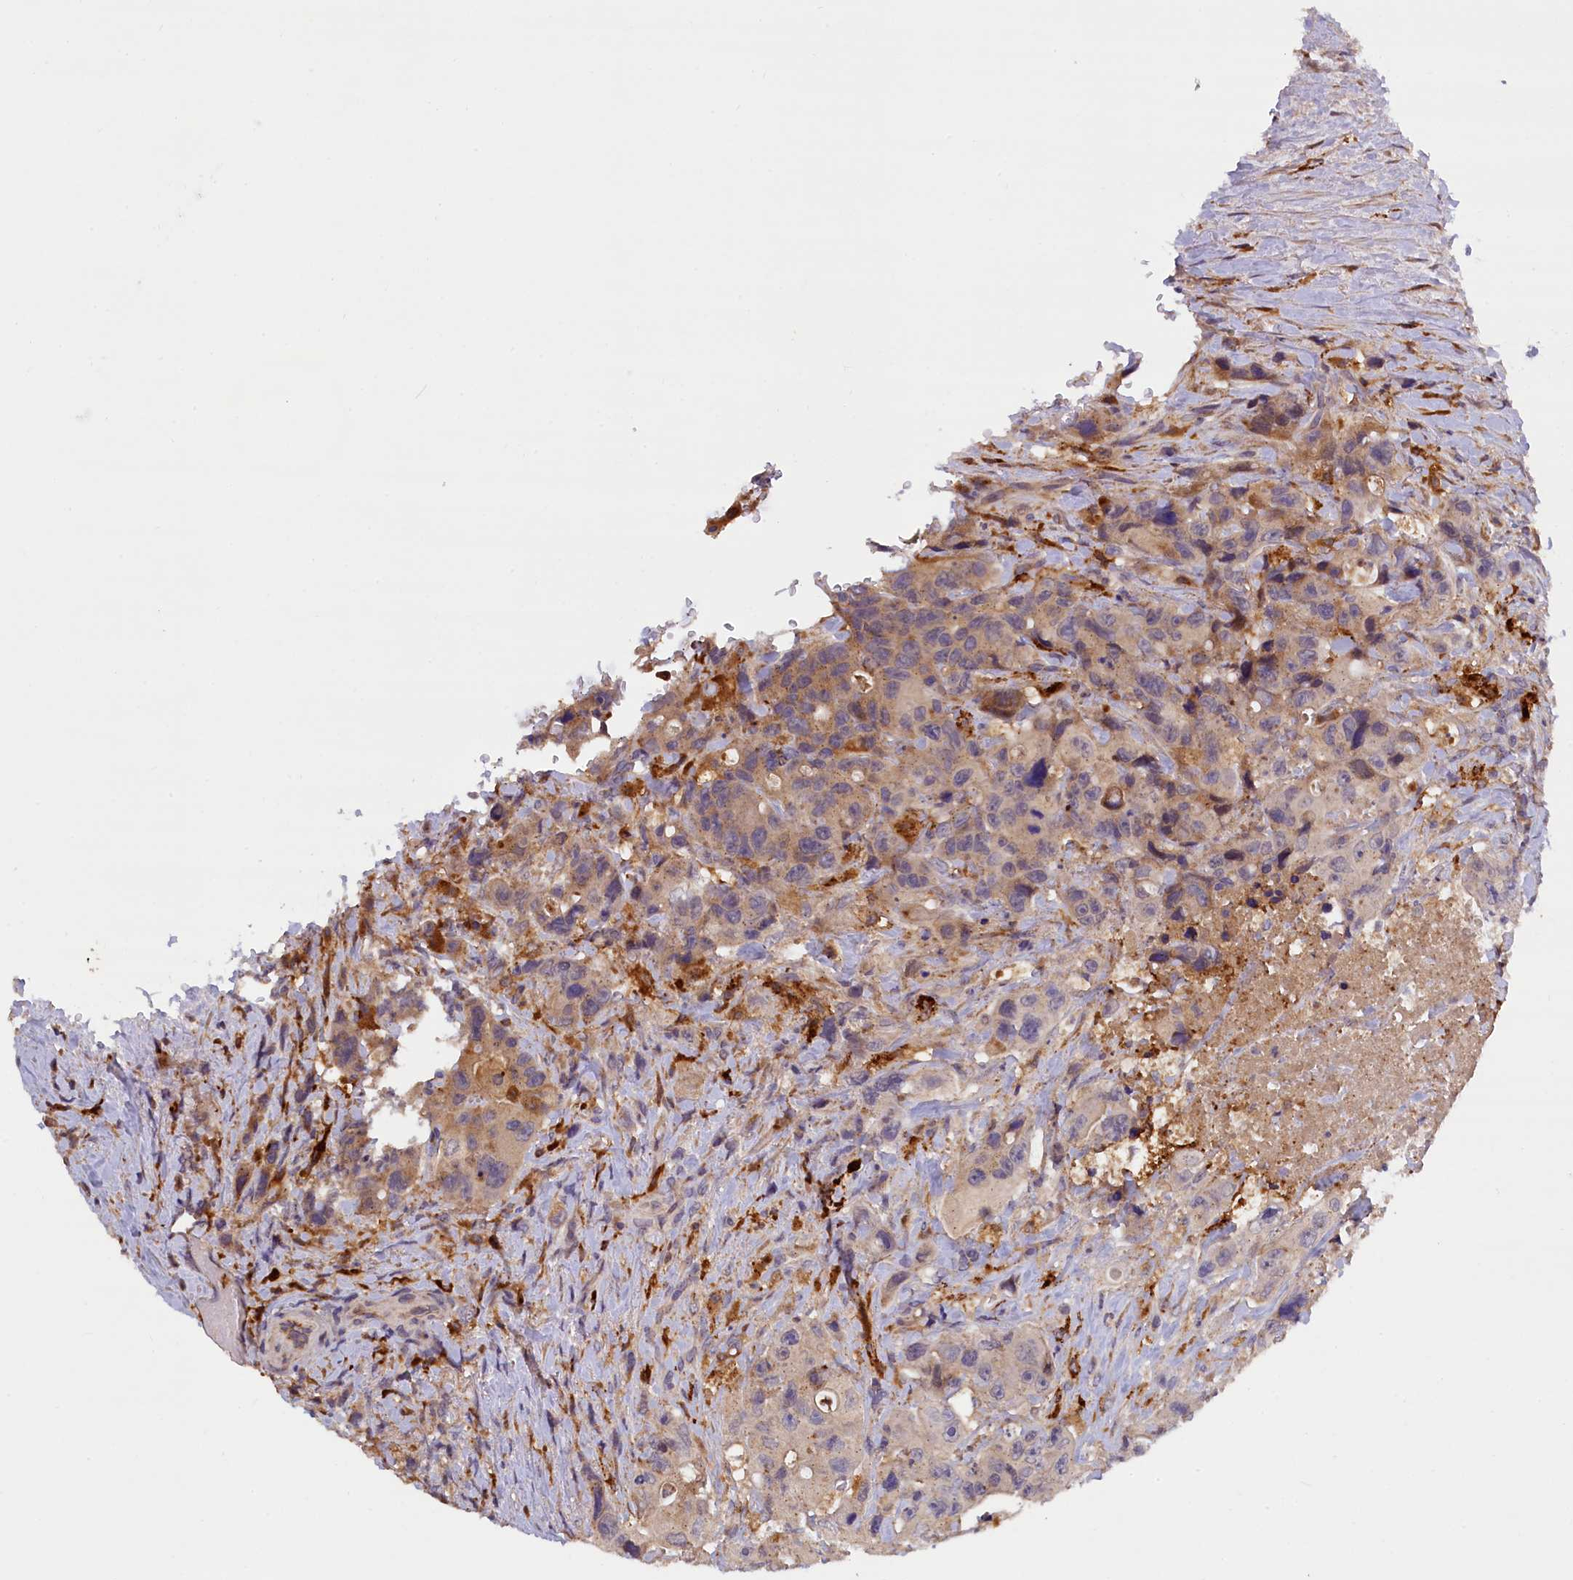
{"staining": {"intensity": "moderate", "quantity": ">75%", "location": "cytoplasmic/membranous"}, "tissue": "colorectal cancer", "cell_type": "Tumor cells", "image_type": "cancer", "snomed": [{"axis": "morphology", "description": "Adenocarcinoma, NOS"}, {"axis": "topography", "description": "Colon"}], "caption": "Immunohistochemistry (IHC) histopathology image of neoplastic tissue: colorectal adenocarcinoma stained using immunohistochemistry (IHC) displays medium levels of moderate protein expression localized specifically in the cytoplasmic/membranous of tumor cells, appearing as a cytoplasmic/membranous brown color.", "gene": "NAIP", "patient": {"sex": "female", "age": 46}}